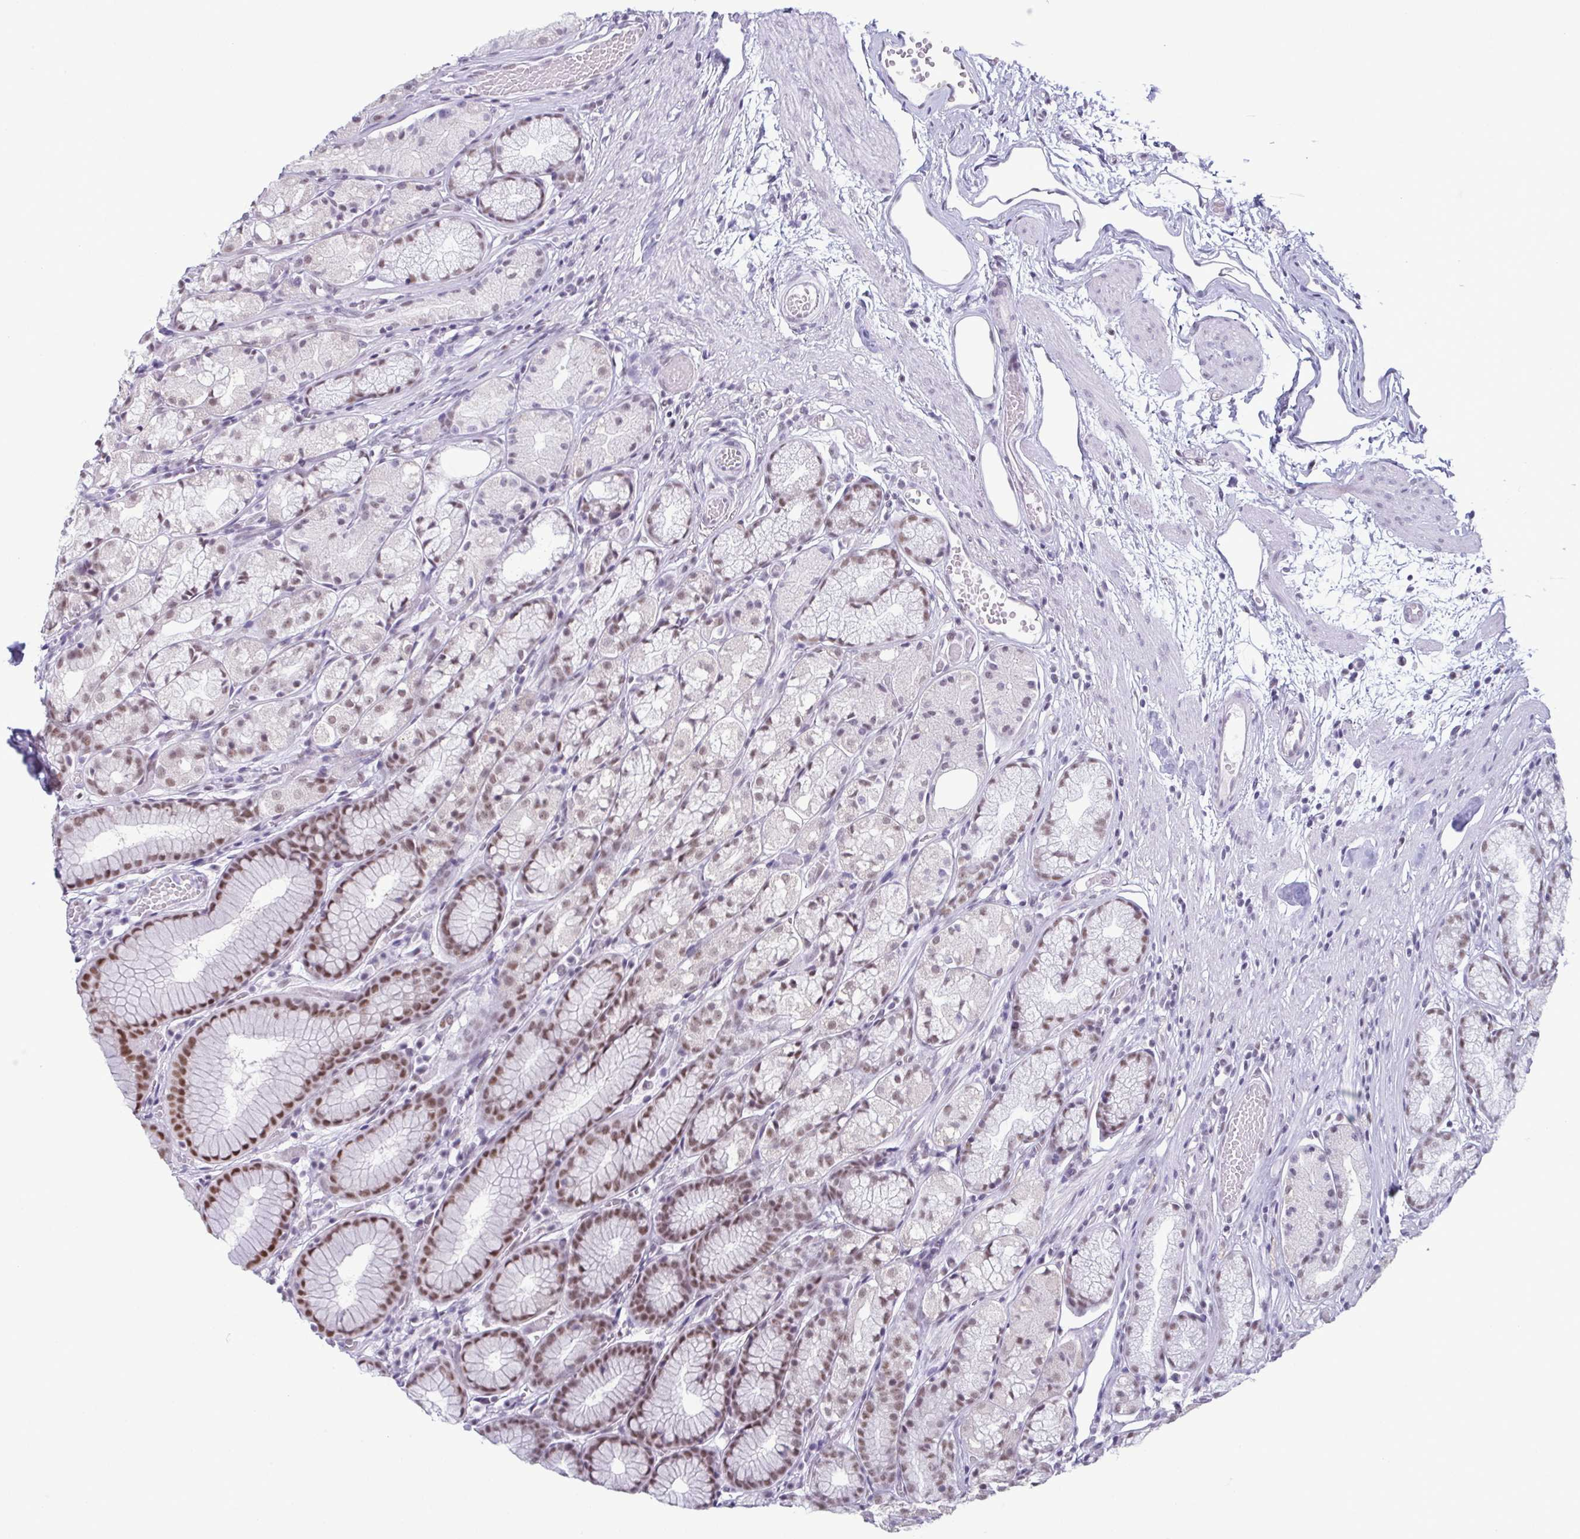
{"staining": {"intensity": "moderate", "quantity": "25%-75%", "location": "nuclear"}, "tissue": "stomach", "cell_type": "Glandular cells", "image_type": "normal", "snomed": [{"axis": "morphology", "description": "Normal tissue, NOS"}, {"axis": "topography", "description": "Stomach"}], "caption": "Stomach stained with IHC displays moderate nuclear expression in approximately 25%-75% of glandular cells.", "gene": "RBM7", "patient": {"sex": "male", "age": 70}}